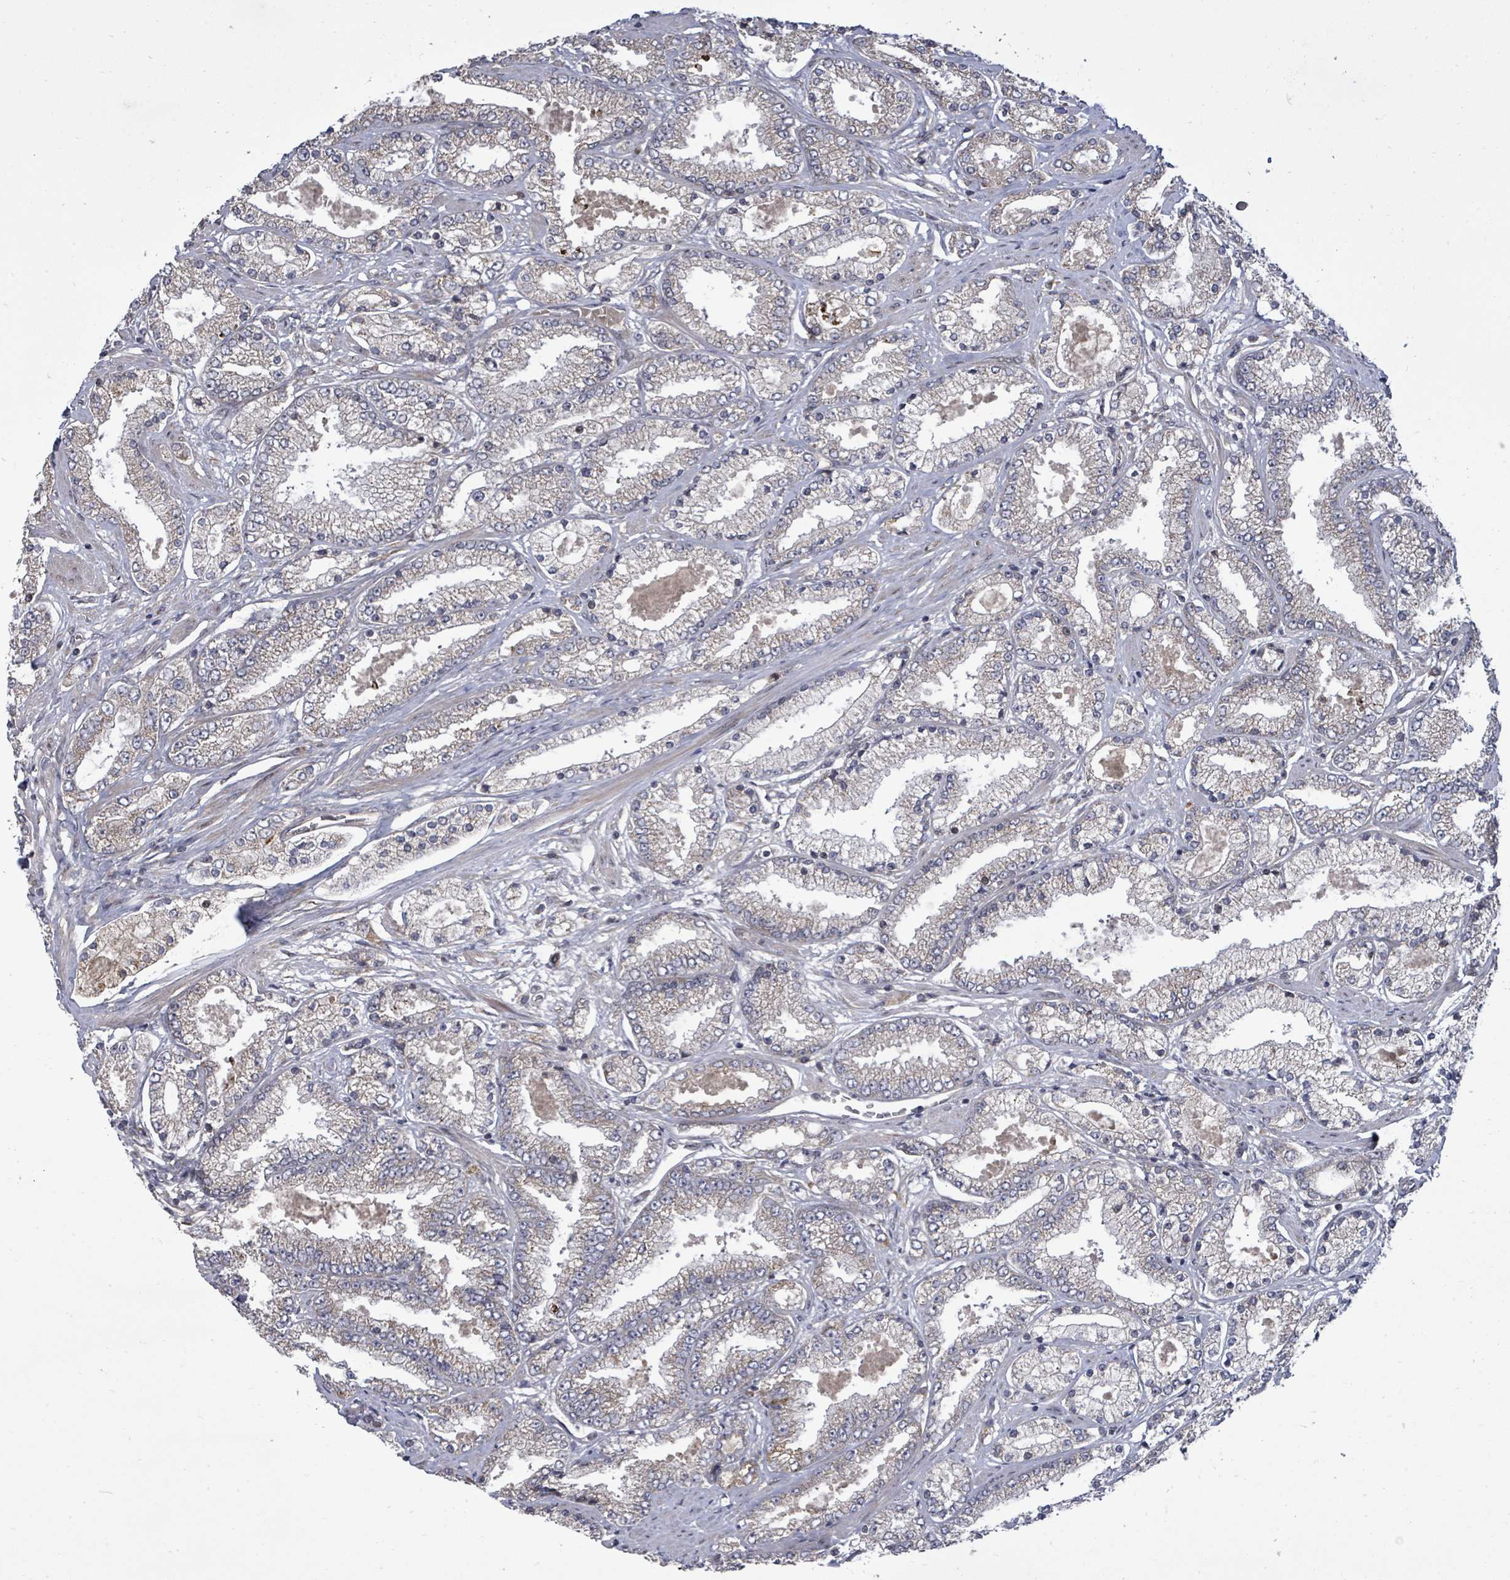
{"staining": {"intensity": "weak", "quantity": "<25%", "location": "cytoplasmic/membranous"}, "tissue": "prostate cancer", "cell_type": "Tumor cells", "image_type": "cancer", "snomed": [{"axis": "morphology", "description": "Adenocarcinoma, High grade"}, {"axis": "topography", "description": "Prostate"}], "caption": "Immunohistochemical staining of adenocarcinoma (high-grade) (prostate) shows no significant expression in tumor cells.", "gene": "KRTAP27-1", "patient": {"sex": "male", "age": 69}}